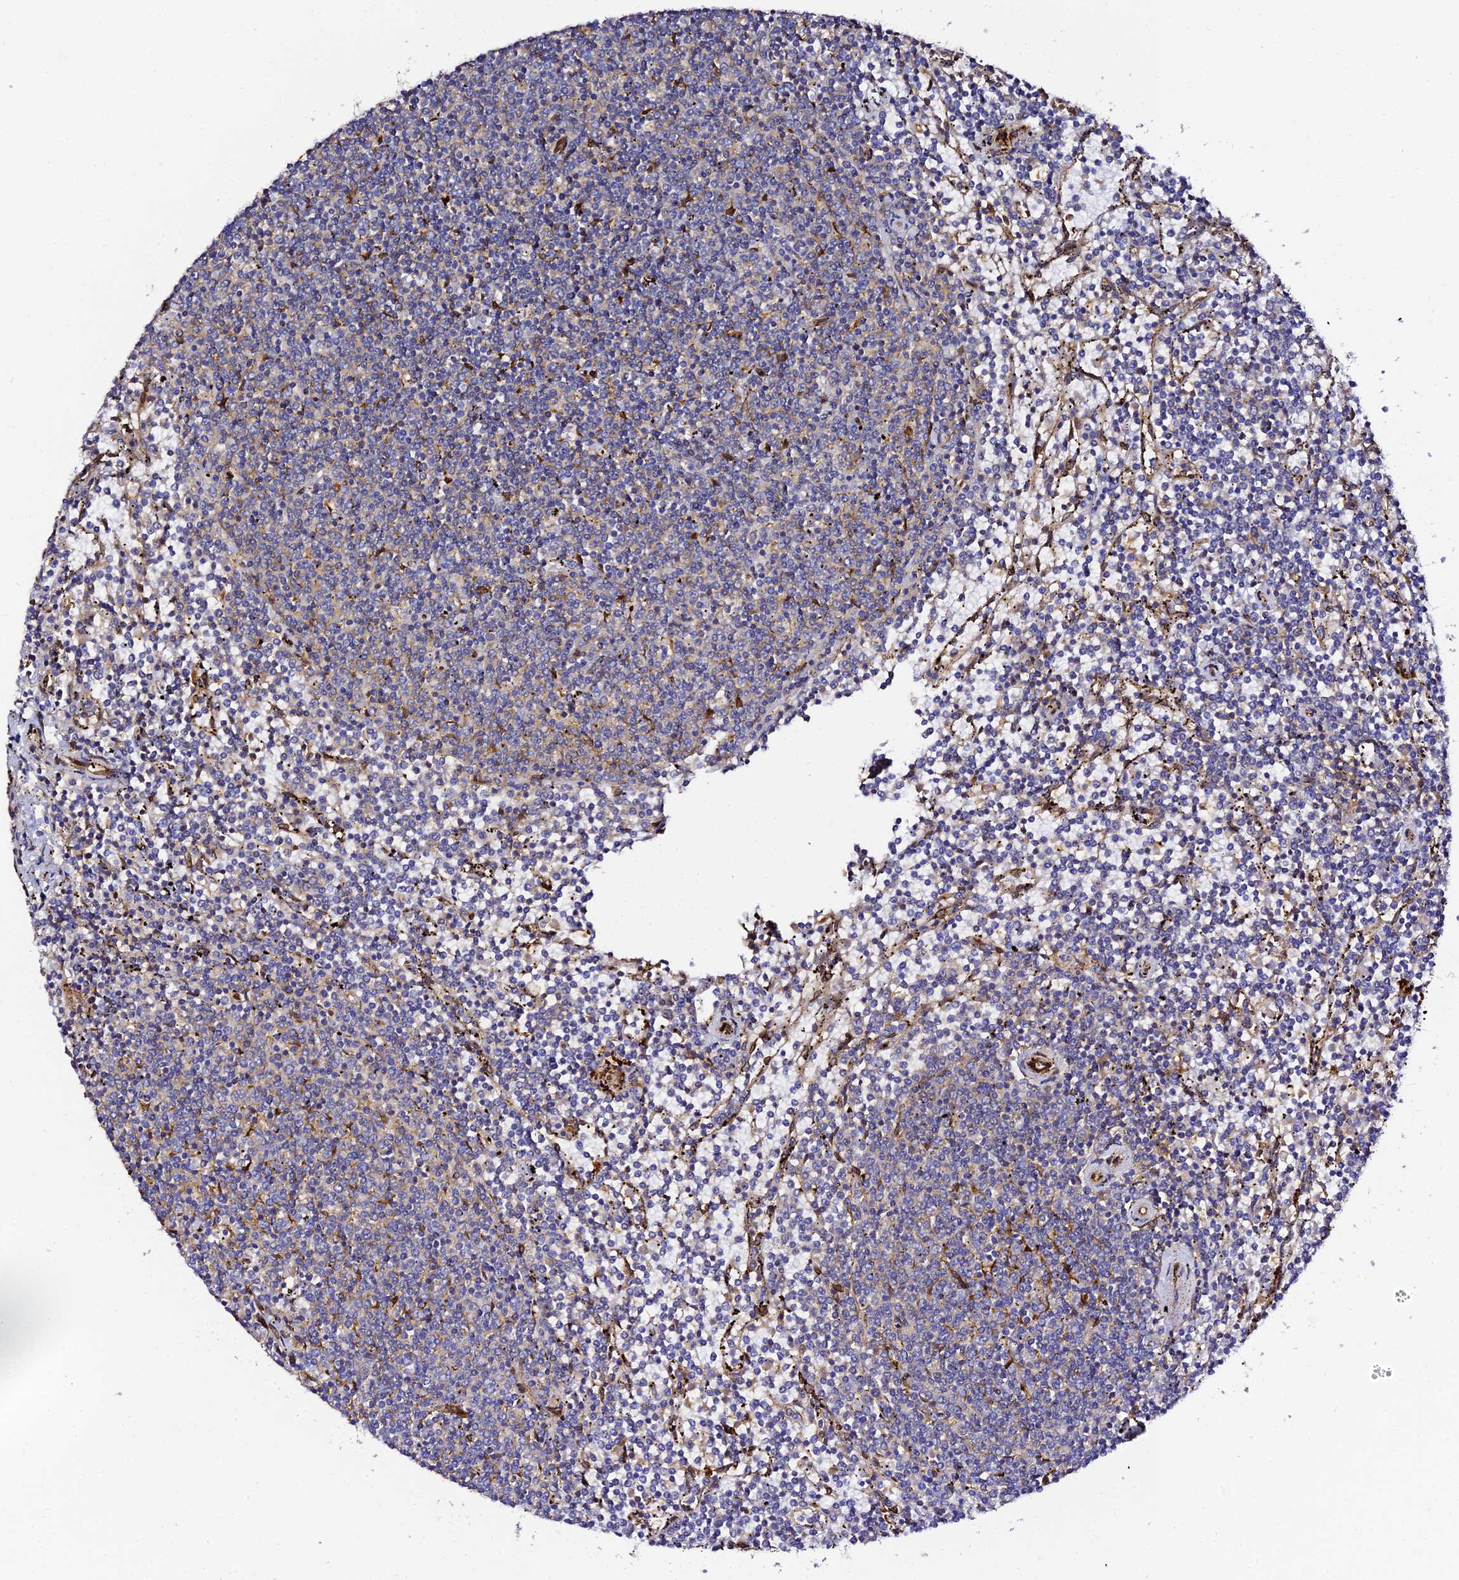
{"staining": {"intensity": "negative", "quantity": "none", "location": "none"}, "tissue": "lymphoma", "cell_type": "Tumor cells", "image_type": "cancer", "snomed": [{"axis": "morphology", "description": "Malignant lymphoma, non-Hodgkin's type, Low grade"}, {"axis": "topography", "description": "Spleen"}], "caption": "Lymphoma was stained to show a protein in brown. There is no significant positivity in tumor cells. (Stains: DAB immunohistochemistry with hematoxylin counter stain, Microscopy: brightfield microscopy at high magnification).", "gene": "TRPV2", "patient": {"sex": "female", "age": 50}}